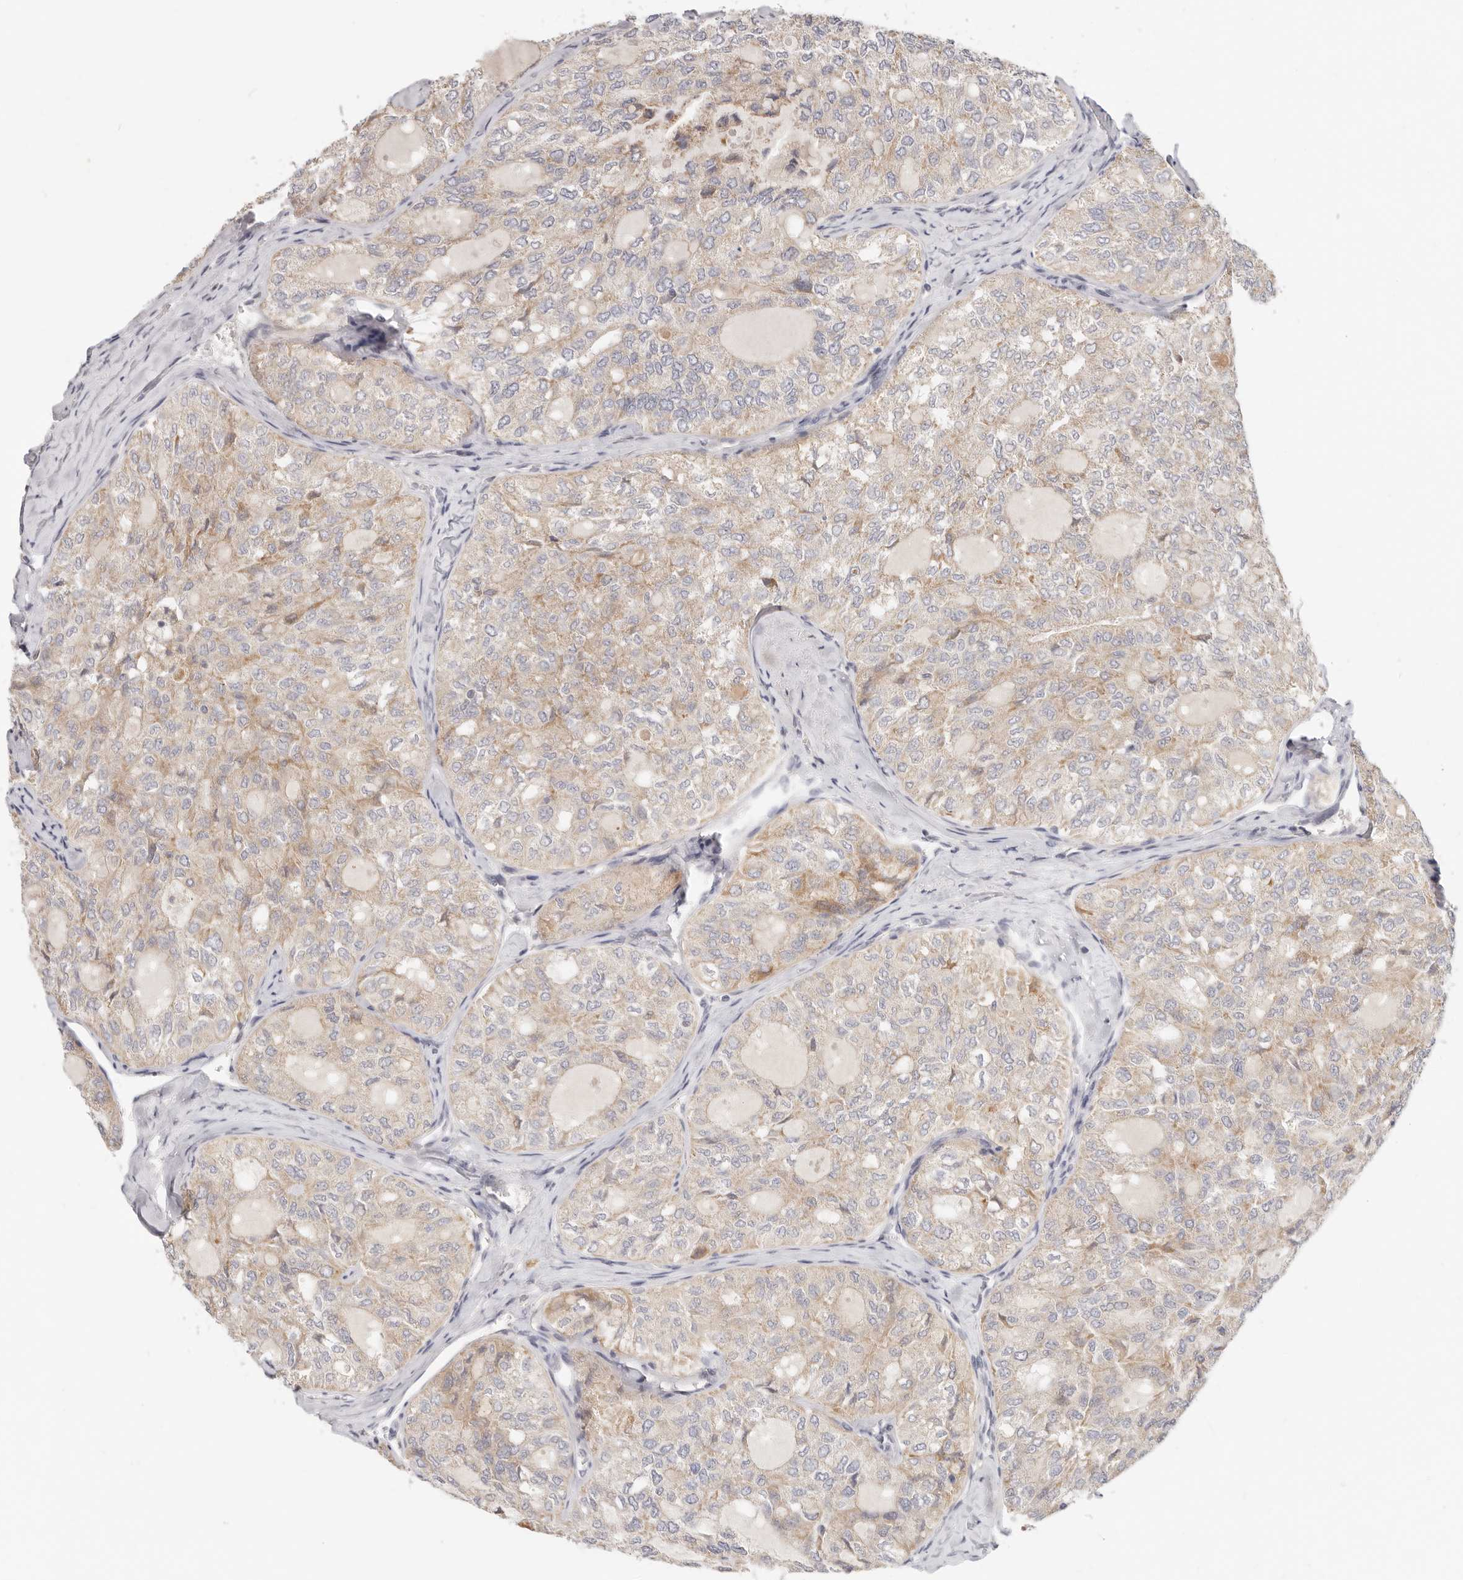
{"staining": {"intensity": "weak", "quantity": "25%-75%", "location": "cytoplasmic/membranous"}, "tissue": "thyroid cancer", "cell_type": "Tumor cells", "image_type": "cancer", "snomed": [{"axis": "morphology", "description": "Follicular adenoma carcinoma, NOS"}, {"axis": "topography", "description": "Thyroid gland"}], "caption": "Human thyroid cancer stained with a brown dye demonstrates weak cytoplasmic/membranous positive positivity in approximately 25%-75% of tumor cells.", "gene": "TFB2M", "patient": {"sex": "male", "age": 75}}